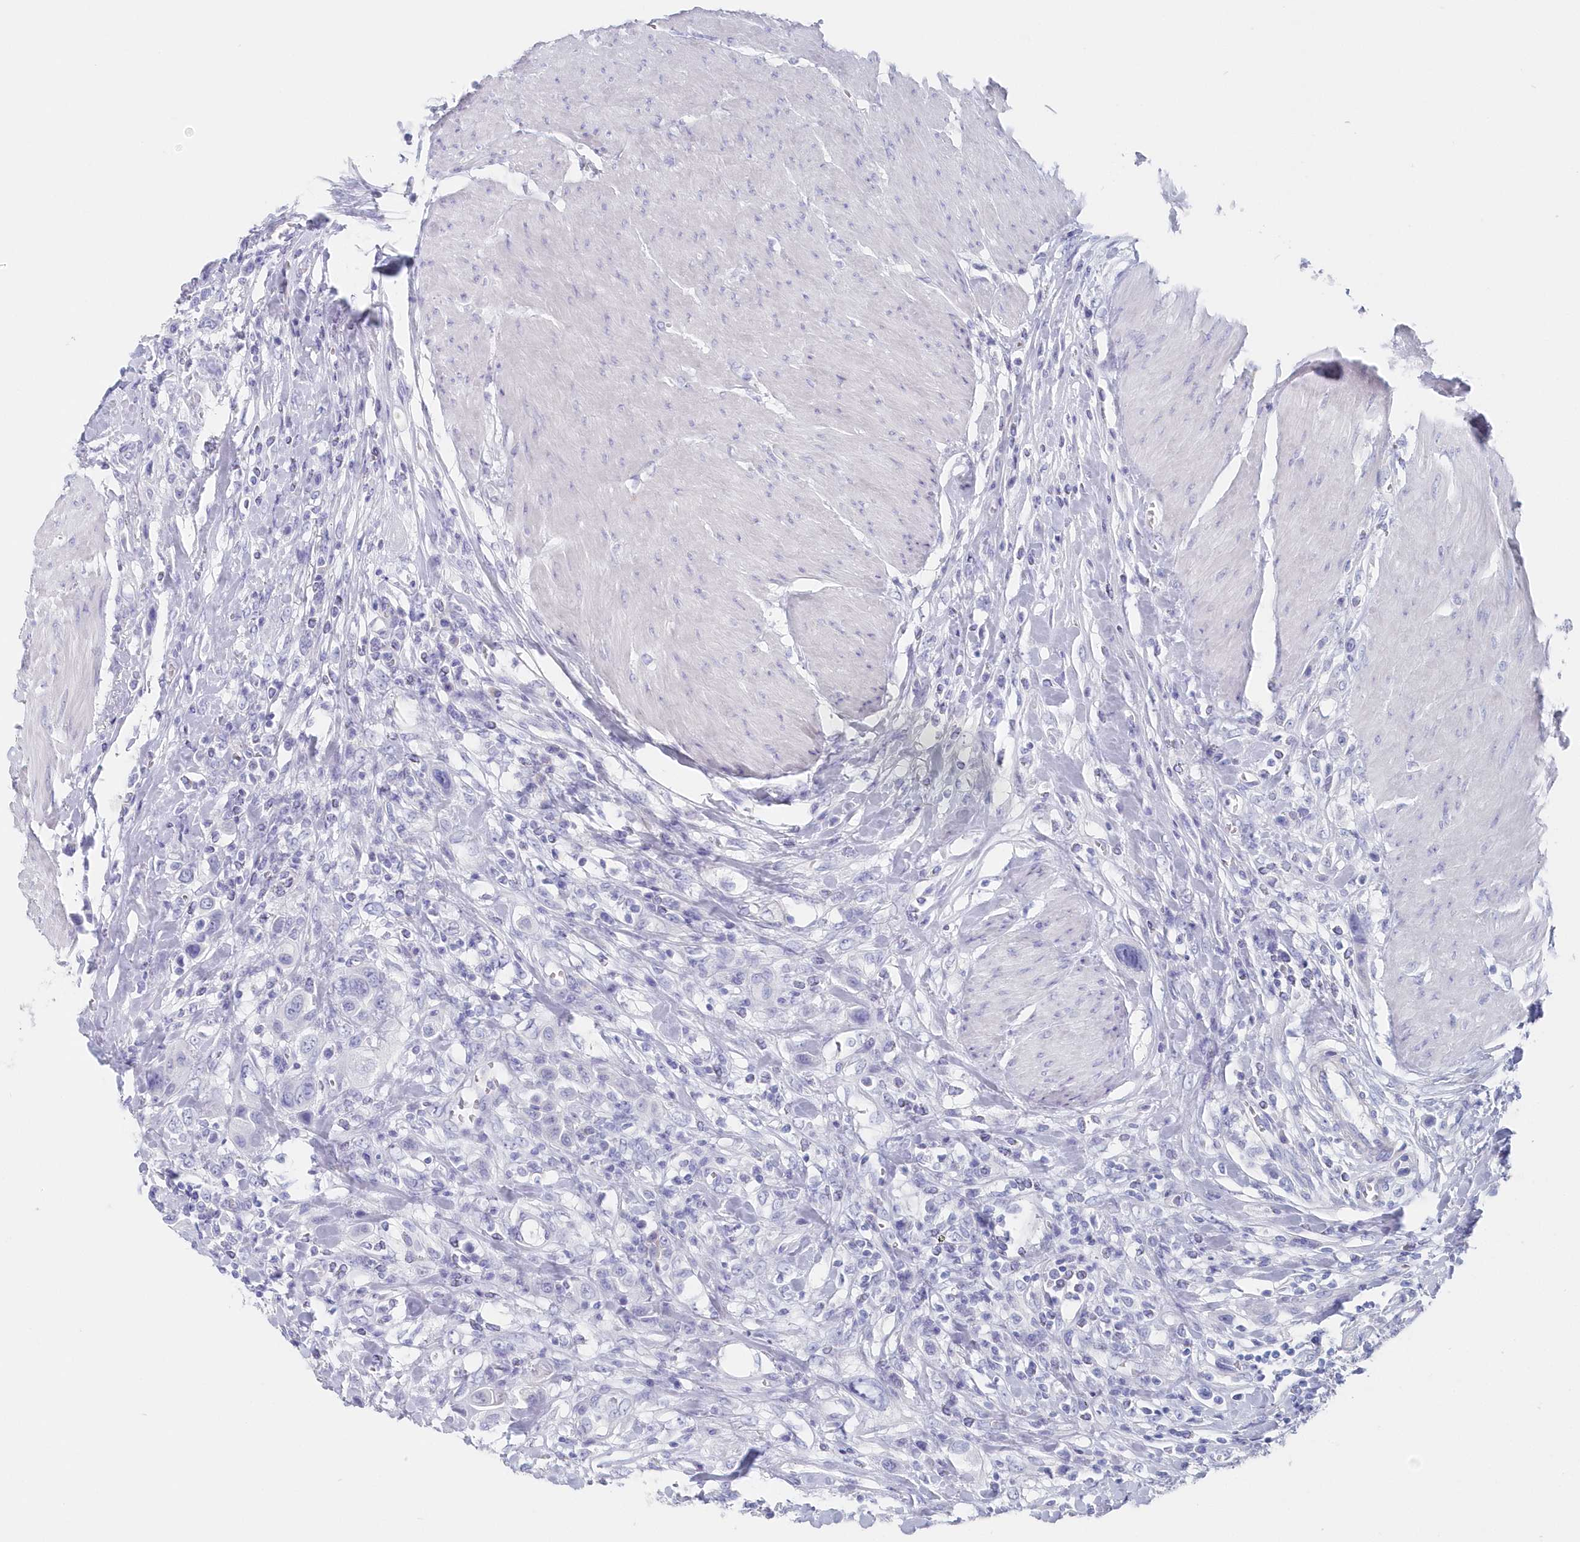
{"staining": {"intensity": "negative", "quantity": "none", "location": "none"}, "tissue": "urothelial cancer", "cell_type": "Tumor cells", "image_type": "cancer", "snomed": [{"axis": "morphology", "description": "Urothelial carcinoma, High grade"}, {"axis": "topography", "description": "Urinary bladder"}], "caption": "A high-resolution micrograph shows immunohistochemistry staining of urothelial cancer, which reveals no significant positivity in tumor cells.", "gene": "CSNK1G2", "patient": {"sex": "male", "age": 50}}